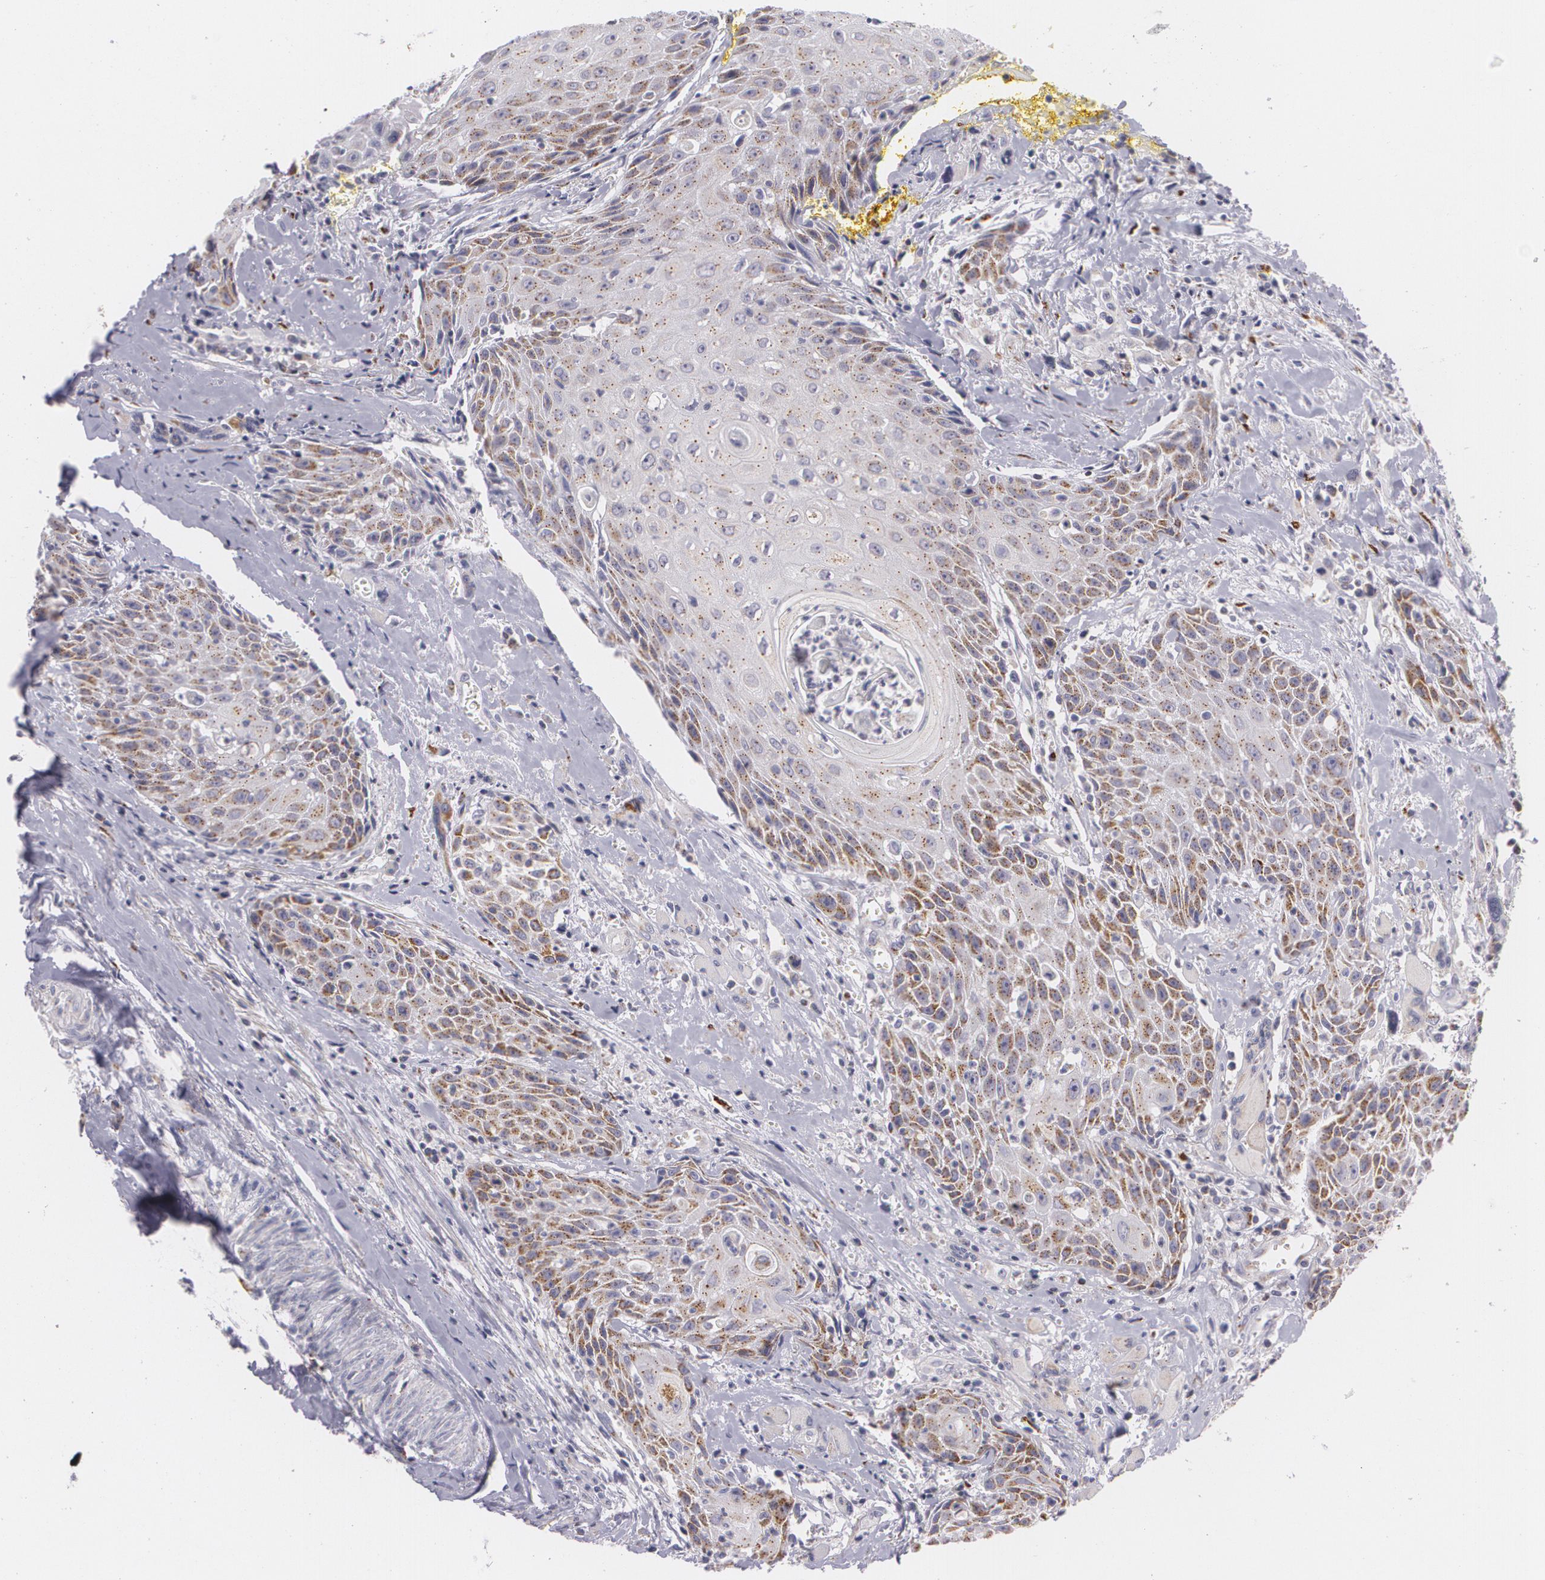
{"staining": {"intensity": "moderate", "quantity": ">75%", "location": "cytoplasmic/membranous"}, "tissue": "head and neck cancer", "cell_type": "Tumor cells", "image_type": "cancer", "snomed": [{"axis": "morphology", "description": "Squamous cell carcinoma, NOS"}, {"axis": "topography", "description": "Oral tissue"}, {"axis": "topography", "description": "Head-Neck"}], "caption": "The immunohistochemical stain highlights moderate cytoplasmic/membranous expression in tumor cells of head and neck cancer (squamous cell carcinoma) tissue.", "gene": "CILK1", "patient": {"sex": "female", "age": 82}}